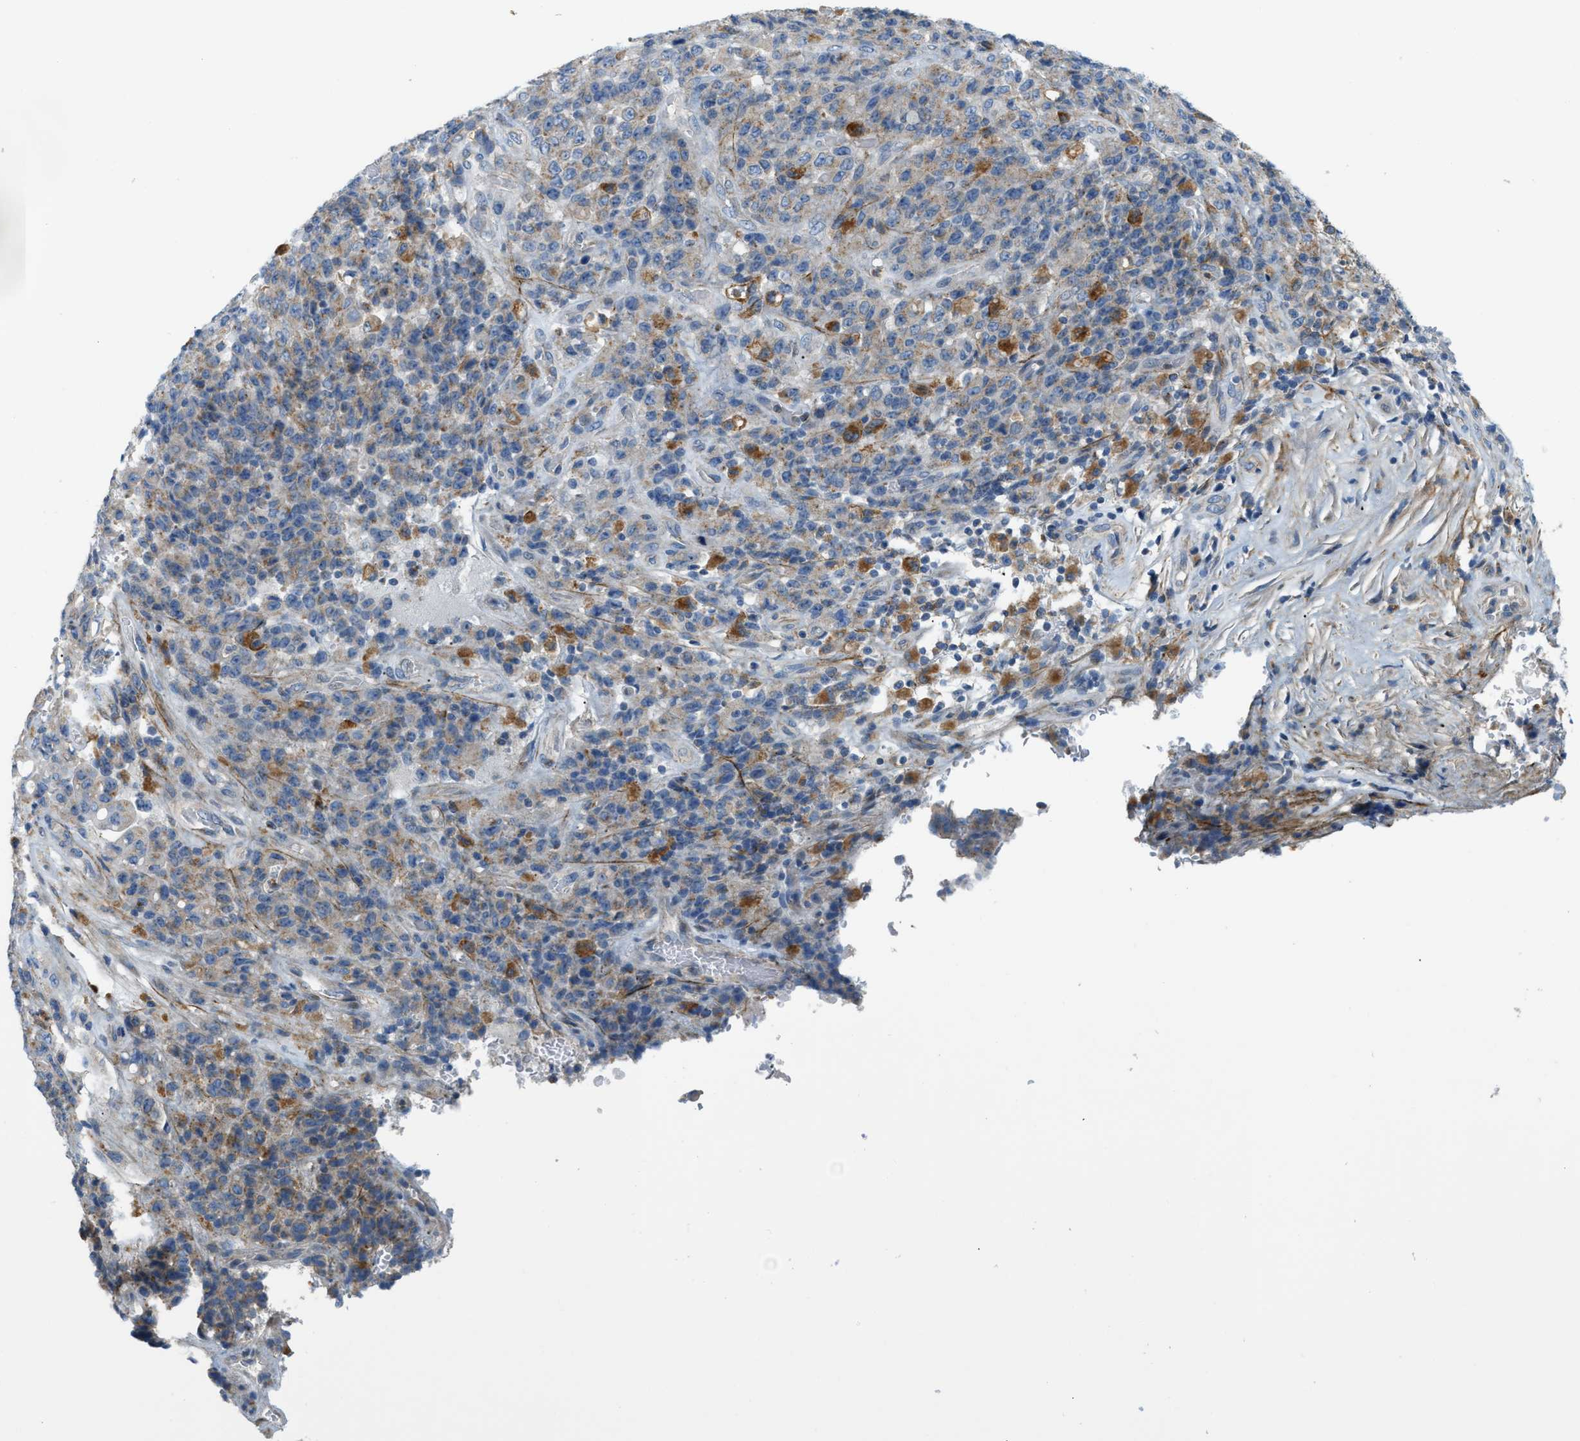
{"staining": {"intensity": "weak", "quantity": ">75%", "location": "cytoplasmic/membranous"}, "tissue": "stomach cancer", "cell_type": "Tumor cells", "image_type": "cancer", "snomed": [{"axis": "morphology", "description": "Adenocarcinoma, NOS"}, {"axis": "topography", "description": "Stomach"}], "caption": "Weak cytoplasmic/membranous expression for a protein is seen in approximately >75% of tumor cells of stomach adenocarcinoma using IHC.", "gene": "LMBRD1", "patient": {"sex": "female", "age": 73}}